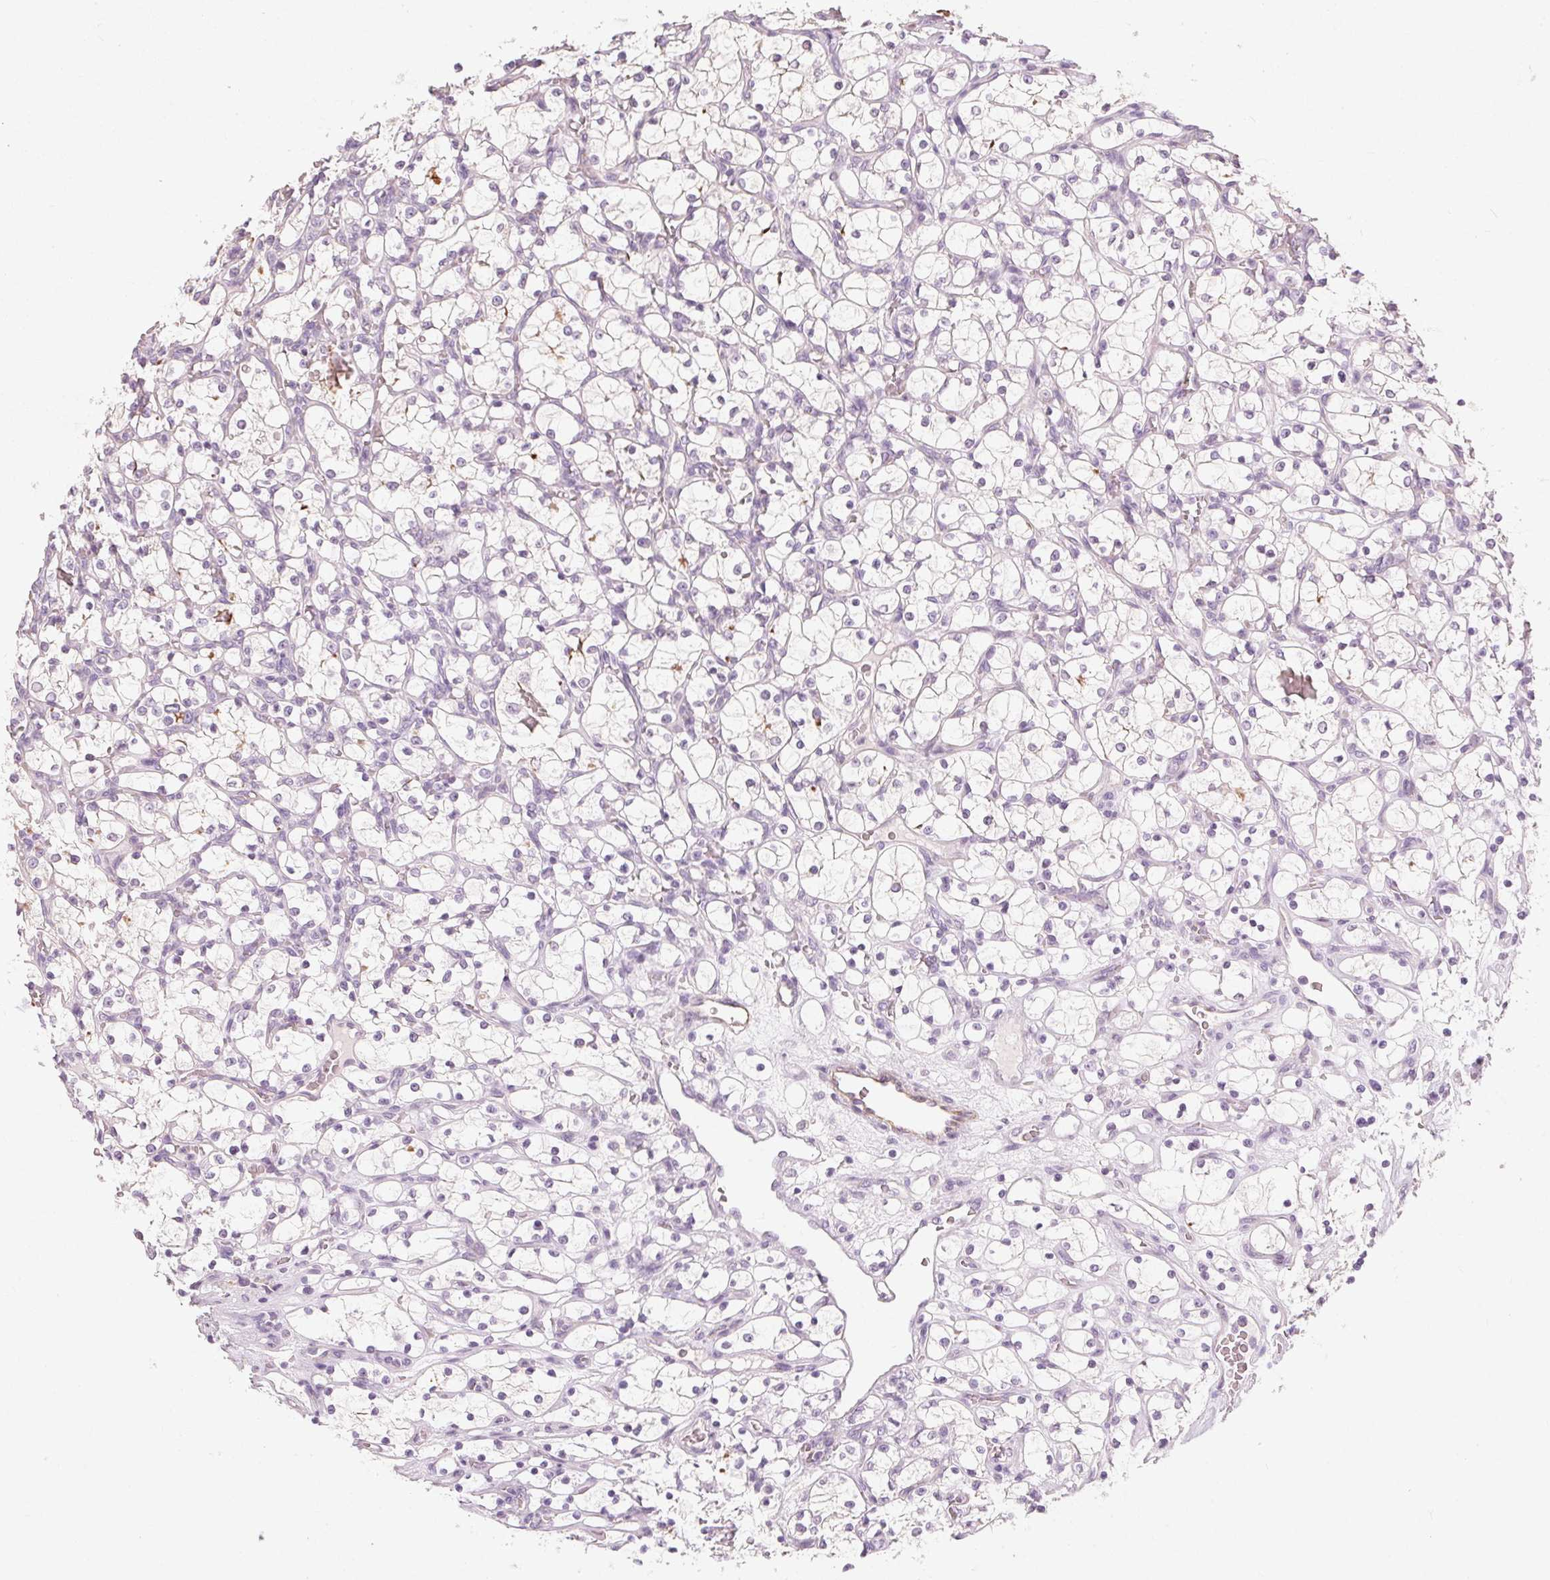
{"staining": {"intensity": "negative", "quantity": "none", "location": "none"}, "tissue": "renal cancer", "cell_type": "Tumor cells", "image_type": "cancer", "snomed": [{"axis": "morphology", "description": "Adenocarcinoma, NOS"}, {"axis": "topography", "description": "Kidney"}], "caption": "Protein analysis of renal cancer exhibits no significant staining in tumor cells.", "gene": "CLTRN", "patient": {"sex": "female", "age": 69}}